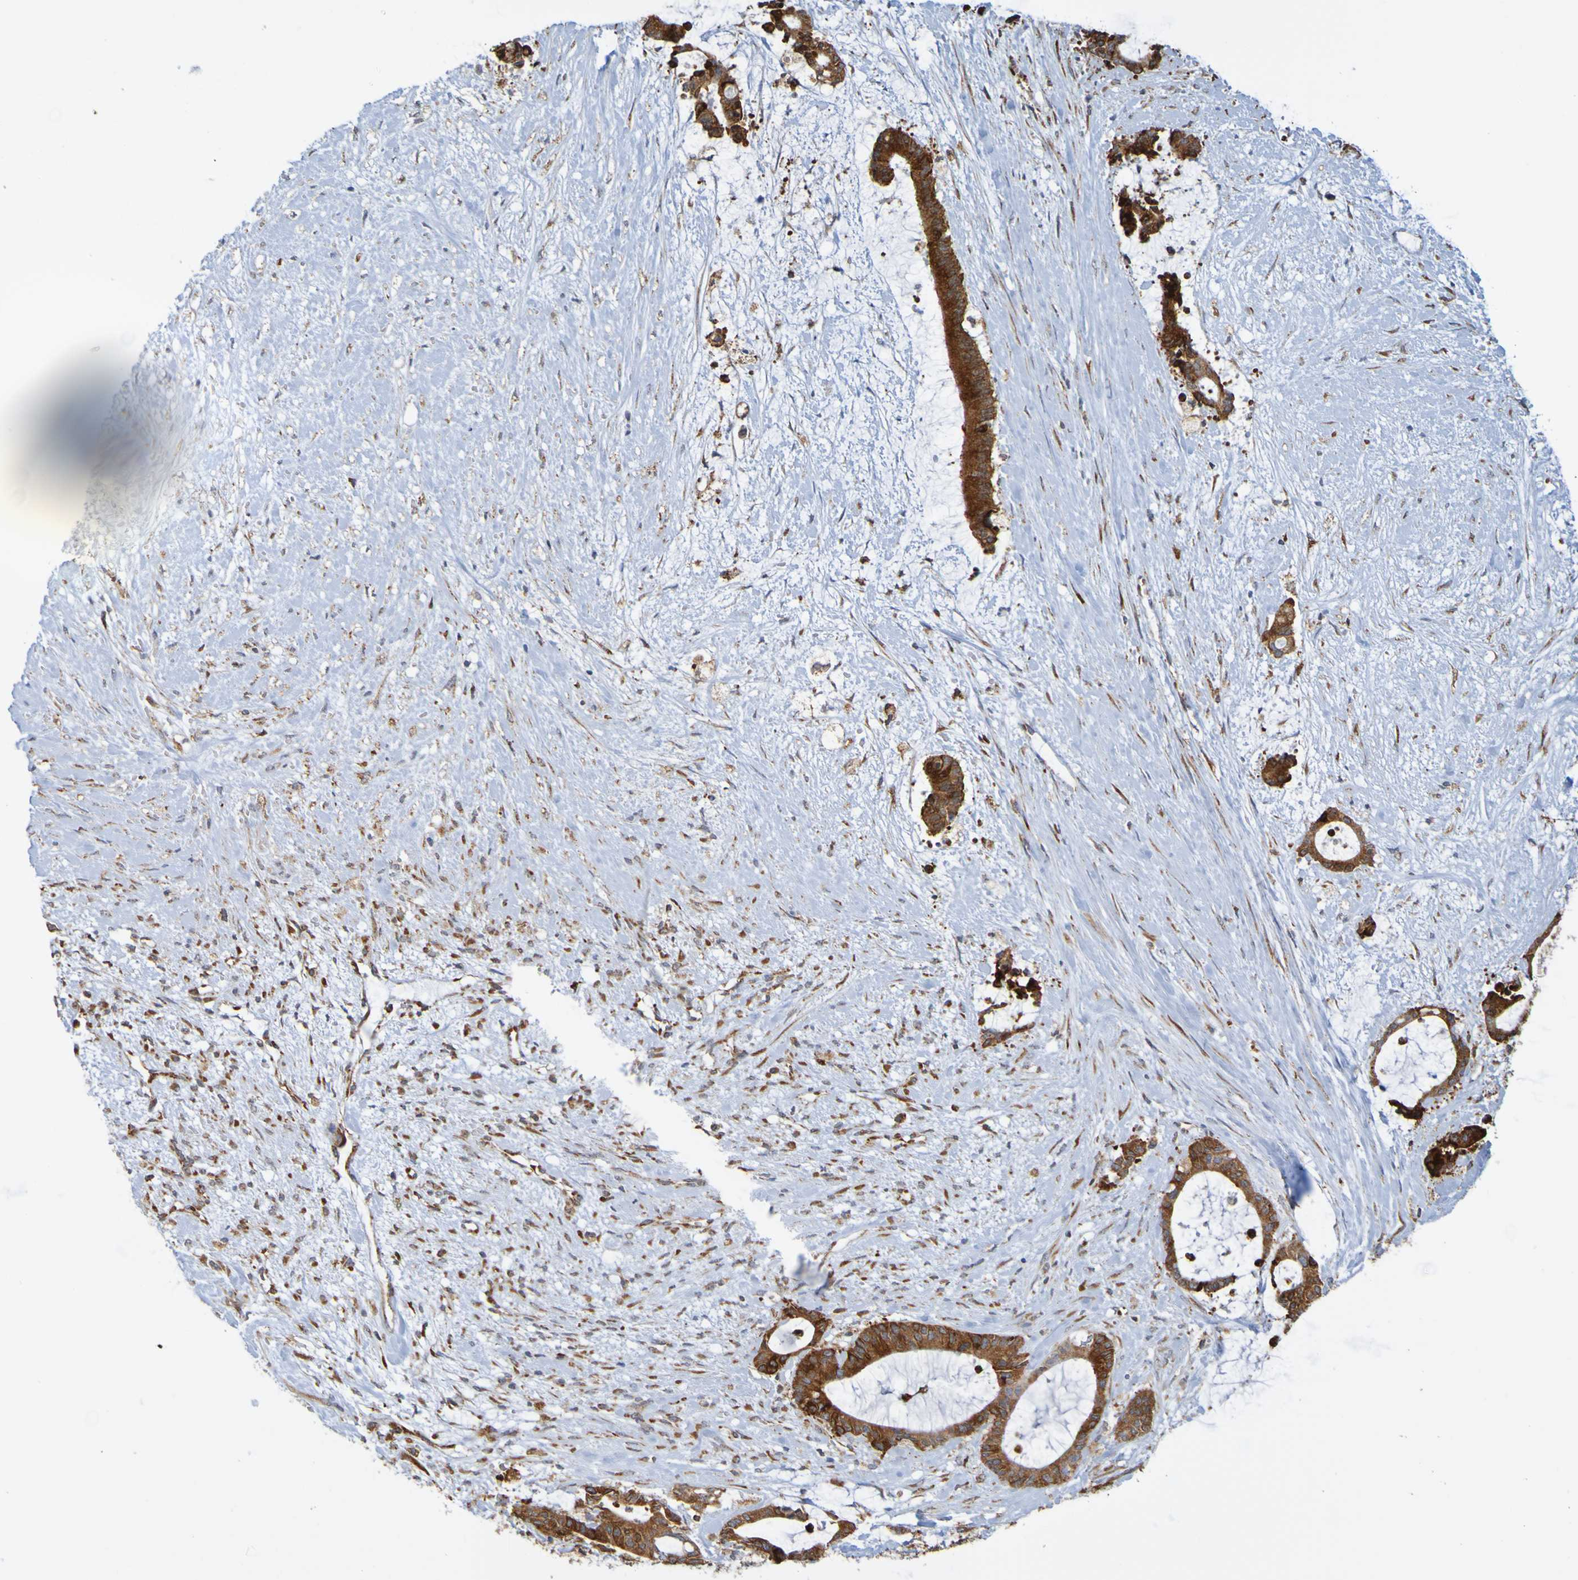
{"staining": {"intensity": "strong", "quantity": ">75%", "location": "cytoplasmic/membranous"}, "tissue": "liver cancer", "cell_type": "Tumor cells", "image_type": "cancer", "snomed": [{"axis": "morphology", "description": "Normal tissue, NOS"}, {"axis": "morphology", "description": "Cholangiocarcinoma"}, {"axis": "topography", "description": "Liver"}, {"axis": "topography", "description": "Peripheral nerve tissue"}], "caption": "Cholangiocarcinoma (liver) stained with immunohistochemistry displays strong cytoplasmic/membranous staining in approximately >75% of tumor cells. Immunohistochemistry (ihc) stains the protein in brown and the nuclei are stained blue.", "gene": "PDIA3", "patient": {"sex": "female", "age": 73}}